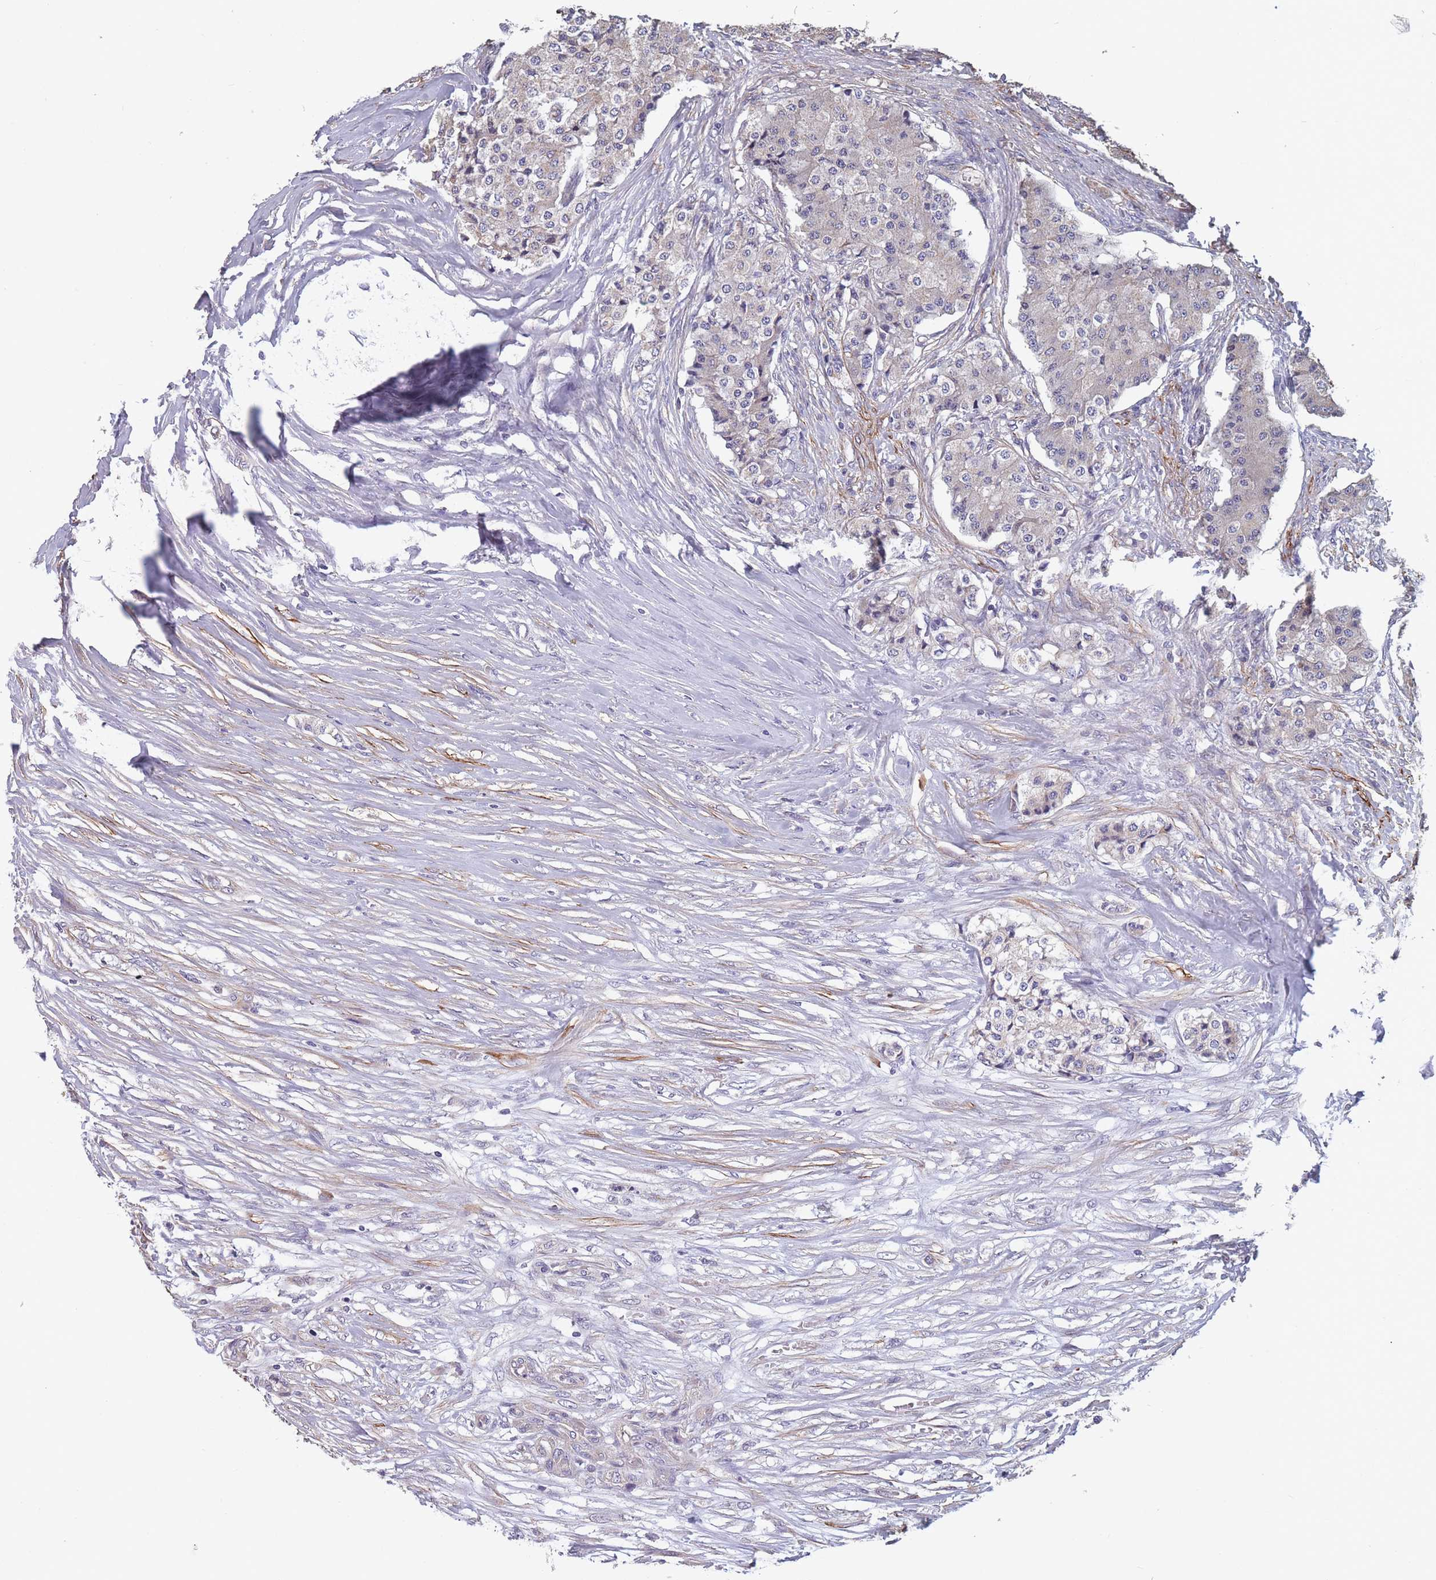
{"staining": {"intensity": "weak", "quantity": "<25%", "location": "cytoplasmic/membranous"}, "tissue": "carcinoid", "cell_type": "Tumor cells", "image_type": "cancer", "snomed": [{"axis": "morphology", "description": "Carcinoid, malignant, NOS"}, {"axis": "topography", "description": "Colon"}], "caption": "DAB immunohistochemical staining of carcinoid shows no significant positivity in tumor cells.", "gene": "TOMM40L", "patient": {"sex": "female", "age": 52}}